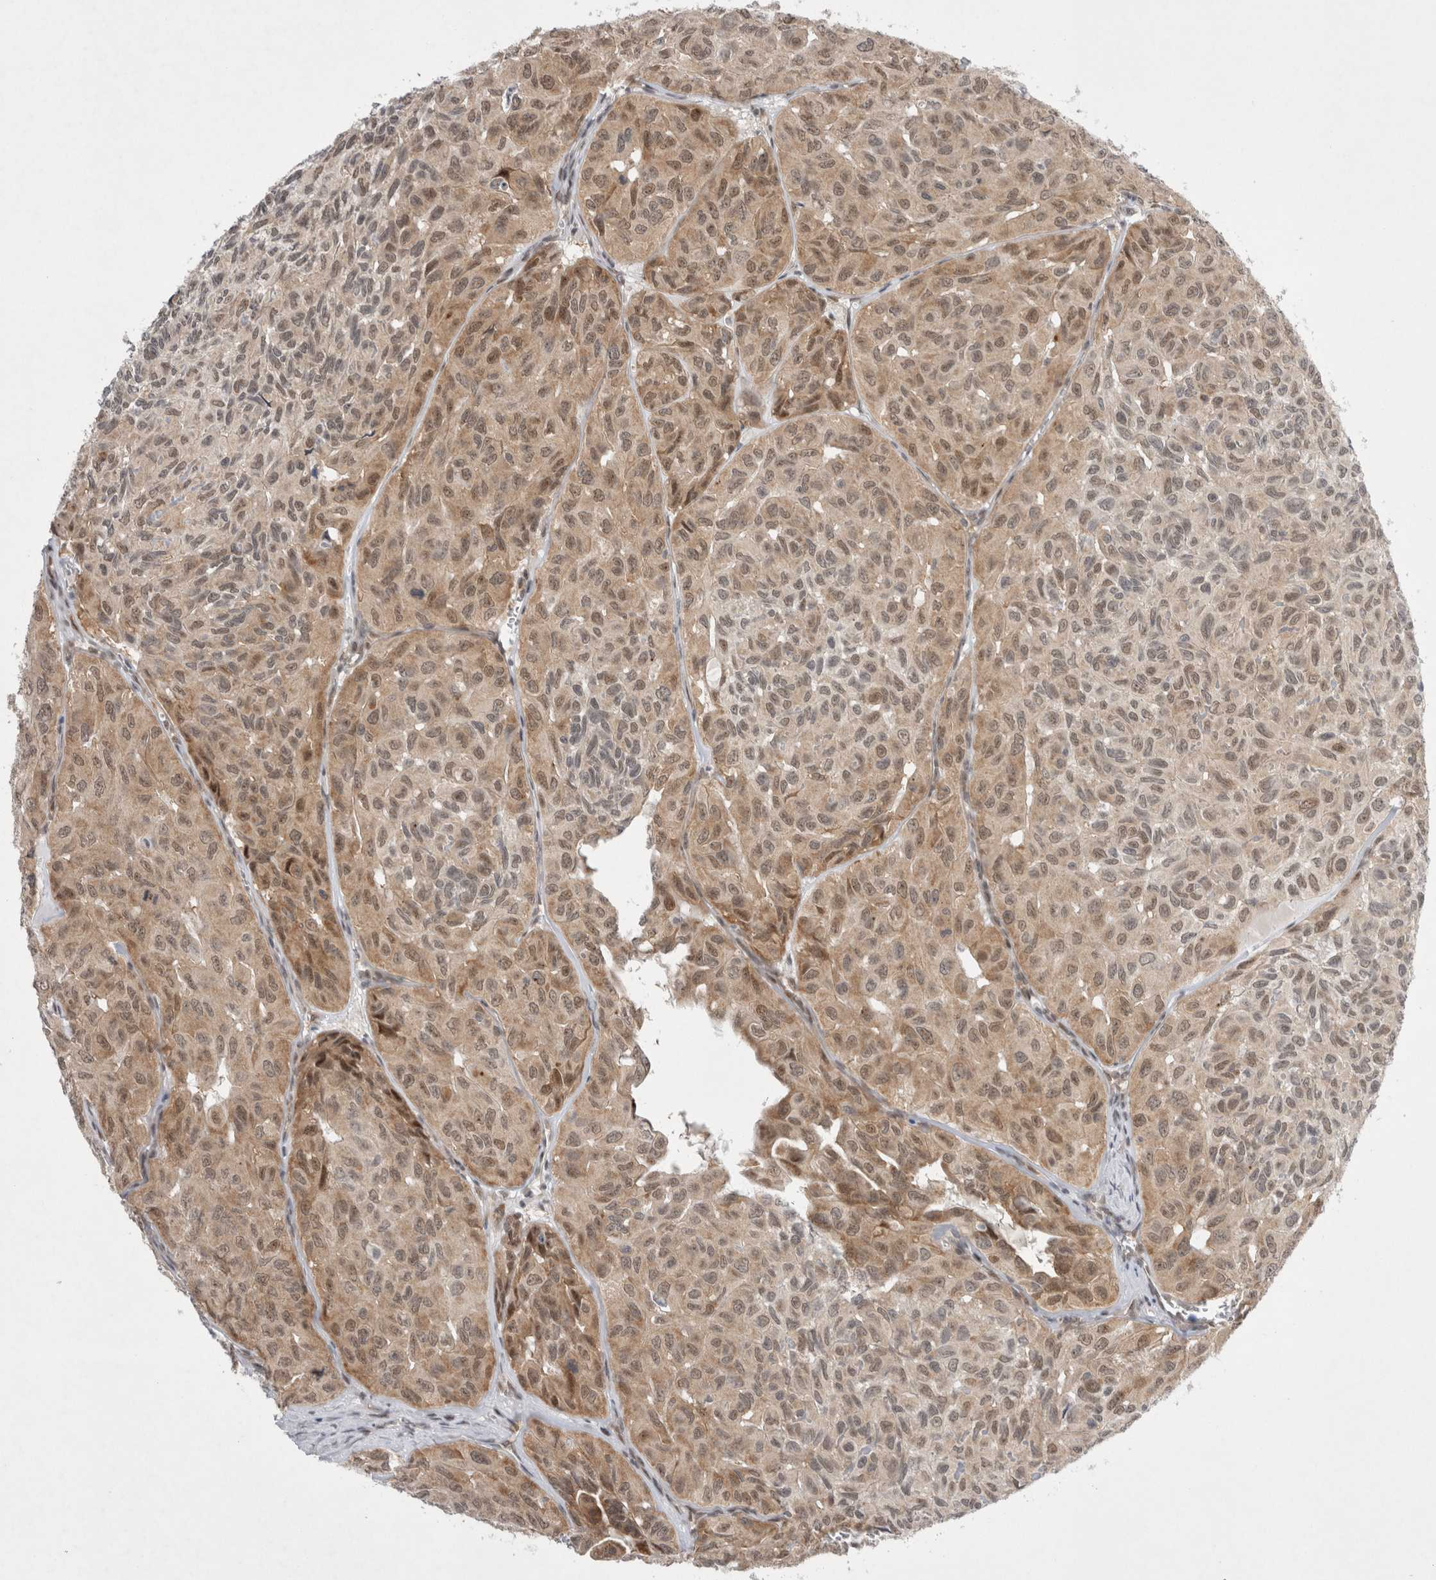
{"staining": {"intensity": "weak", "quantity": ">75%", "location": "cytoplasmic/membranous,nuclear"}, "tissue": "head and neck cancer", "cell_type": "Tumor cells", "image_type": "cancer", "snomed": [{"axis": "morphology", "description": "Adenocarcinoma, NOS"}, {"axis": "topography", "description": "Salivary gland, NOS"}, {"axis": "topography", "description": "Head-Neck"}], "caption": "High-power microscopy captured an immunohistochemistry histopathology image of head and neck cancer (adenocarcinoma), revealing weak cytoplasmic/membranous and nuclear staining in about >75% of tumor cells. The protein of interest is shown in brown color, while the nuclei are stained blue.", "gene": "WIPF2", "patient": {"sex": "female", "age": 76}}